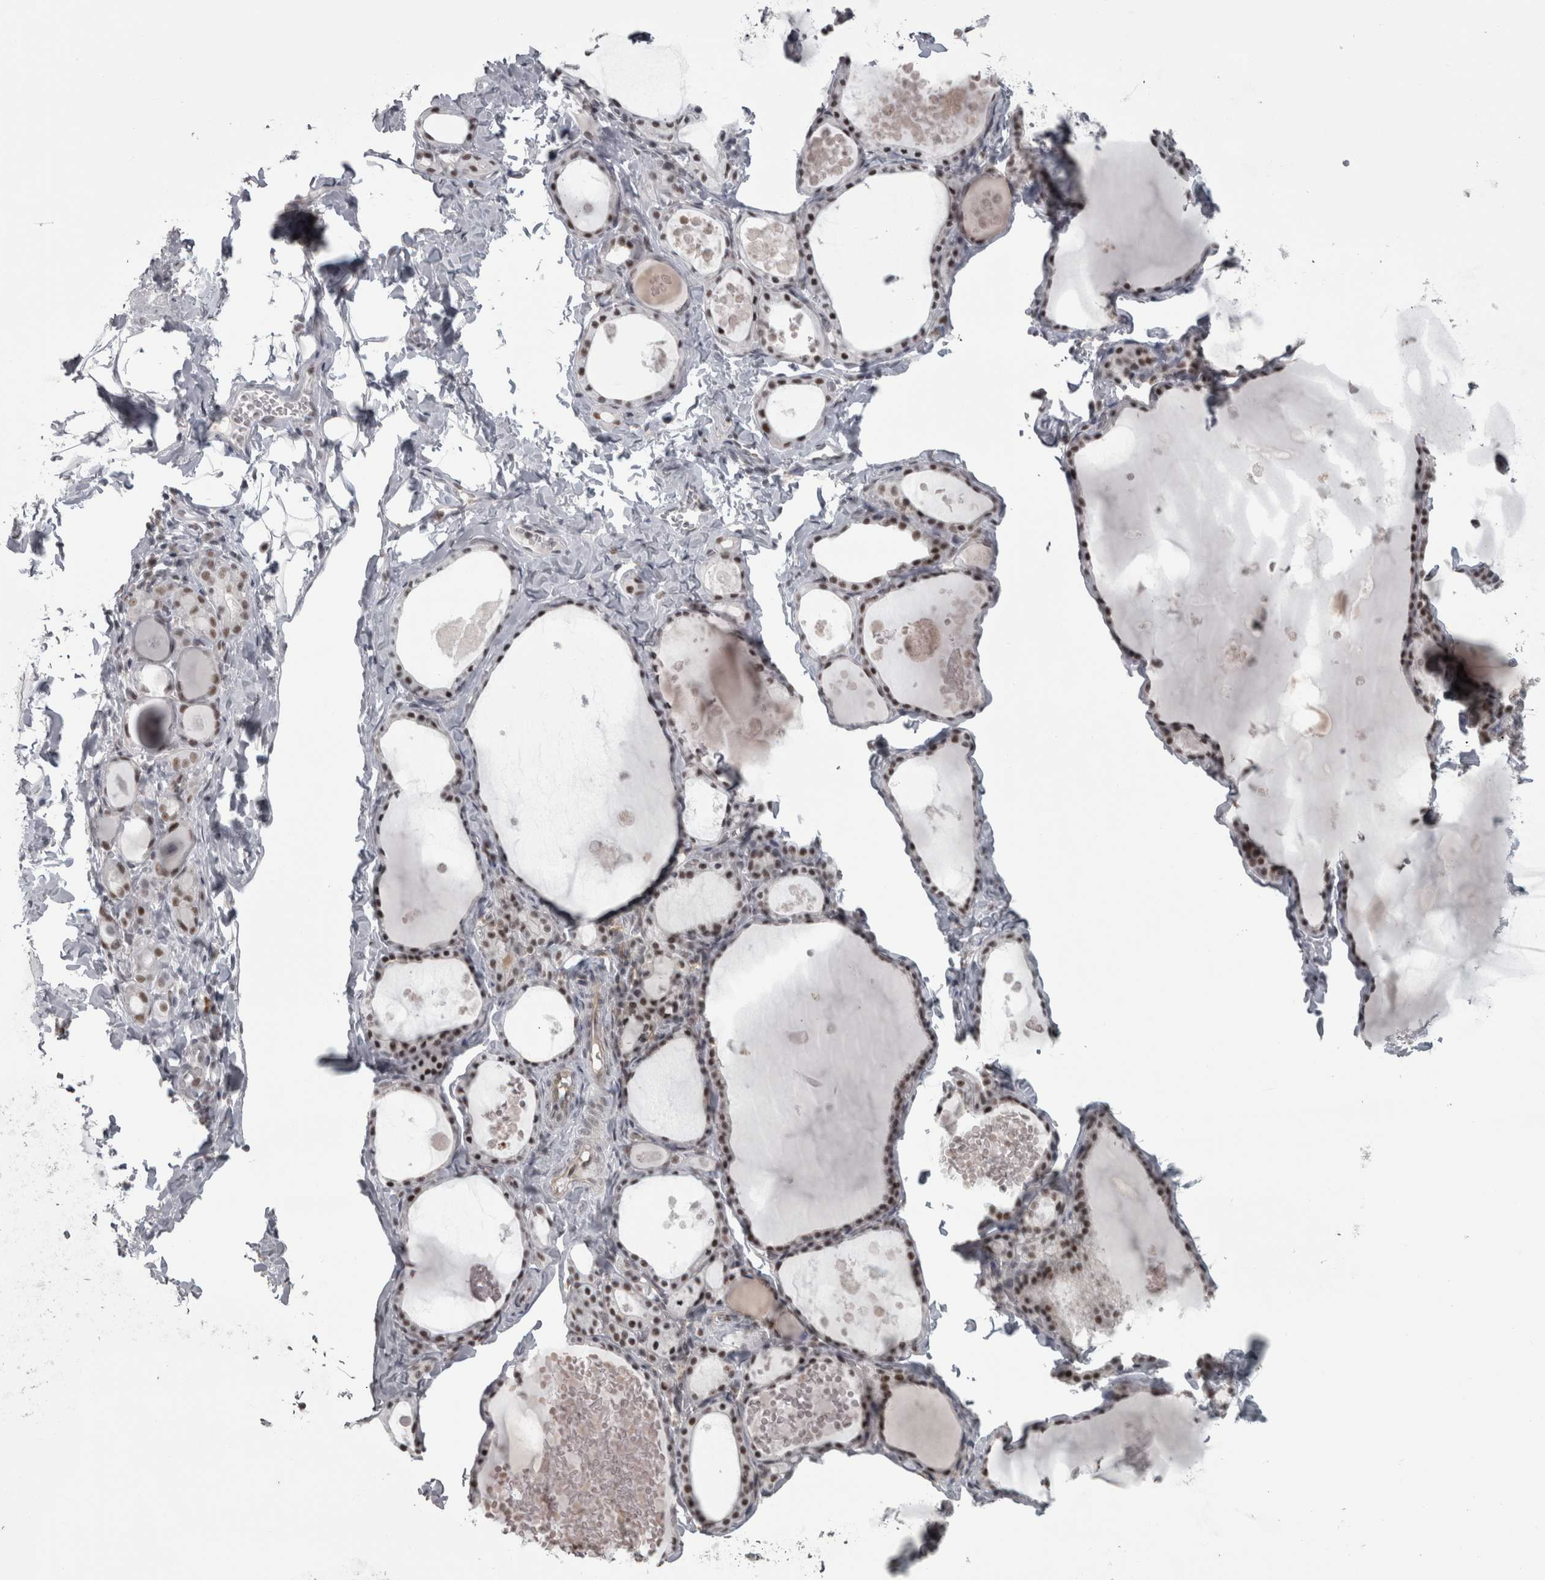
{"staining": {"intensity": "moderate", "quantity": ">75%", "location": "nuclear"}, "tissue": "thyroid gland", "cell_type": "Glandular cells", "image_type": "normal", "snomed": [{"axis": "morphology", "description": "Normal tissue, NOS"}, {"axis": "topography", "description": "Thyroid gland"}], "caption": "A brown stain shows moderate nuclear positivity of a protein in glandular cells of normal human thyroid gland.", "gene": "MICU3", "patient": {"sex": "male", "age": 56}}